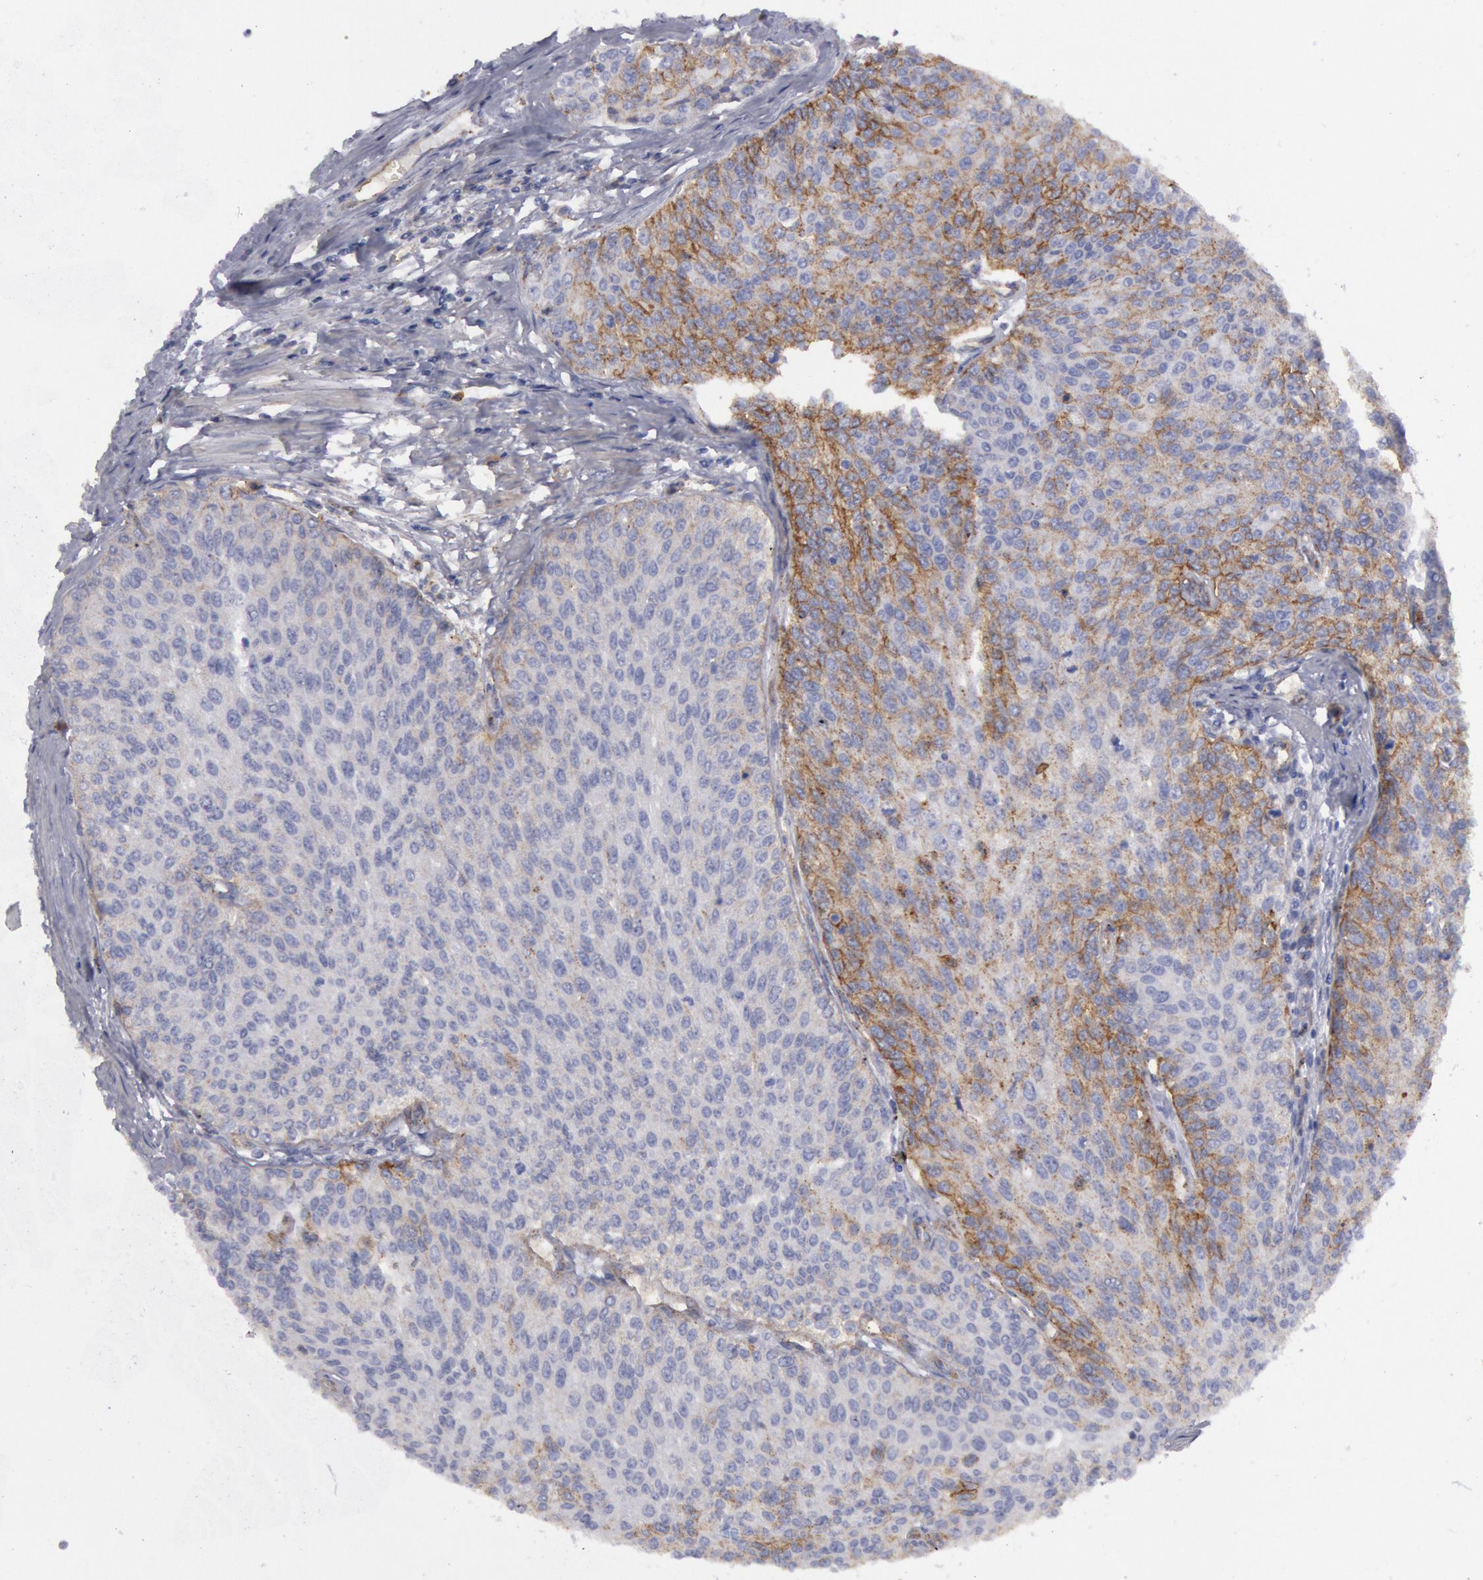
{"staining": {"intensity": "weak", "quantity": "25%-75%", "location": "cytoplasmic/membranous"}, "tissue": "urothelial cancer", "cell_type": "Tumor cells", "image_type": "cancer", "snomed": [{"axis": "morphology", "description": "Urothelial carcinoma, Low grade"}, {"axis": "topography", "description": "Urinary bladder"}], "caption": "IHC staining of low-grade urothelial carcinoma, which shows low levels of weak cytoplasmic/membranous positivity in approximately 25%-75% of tumor cells indicating weak cytoplasmic/membranous protein expression. The staining was performed using DAB (3,3'-diaminobenzidine) (brown) for protein detection and nuclei were counterstained in hematoxylin (blue).", "gene": "FLOT1", "patient": {"sex": "female", "age": 73}}